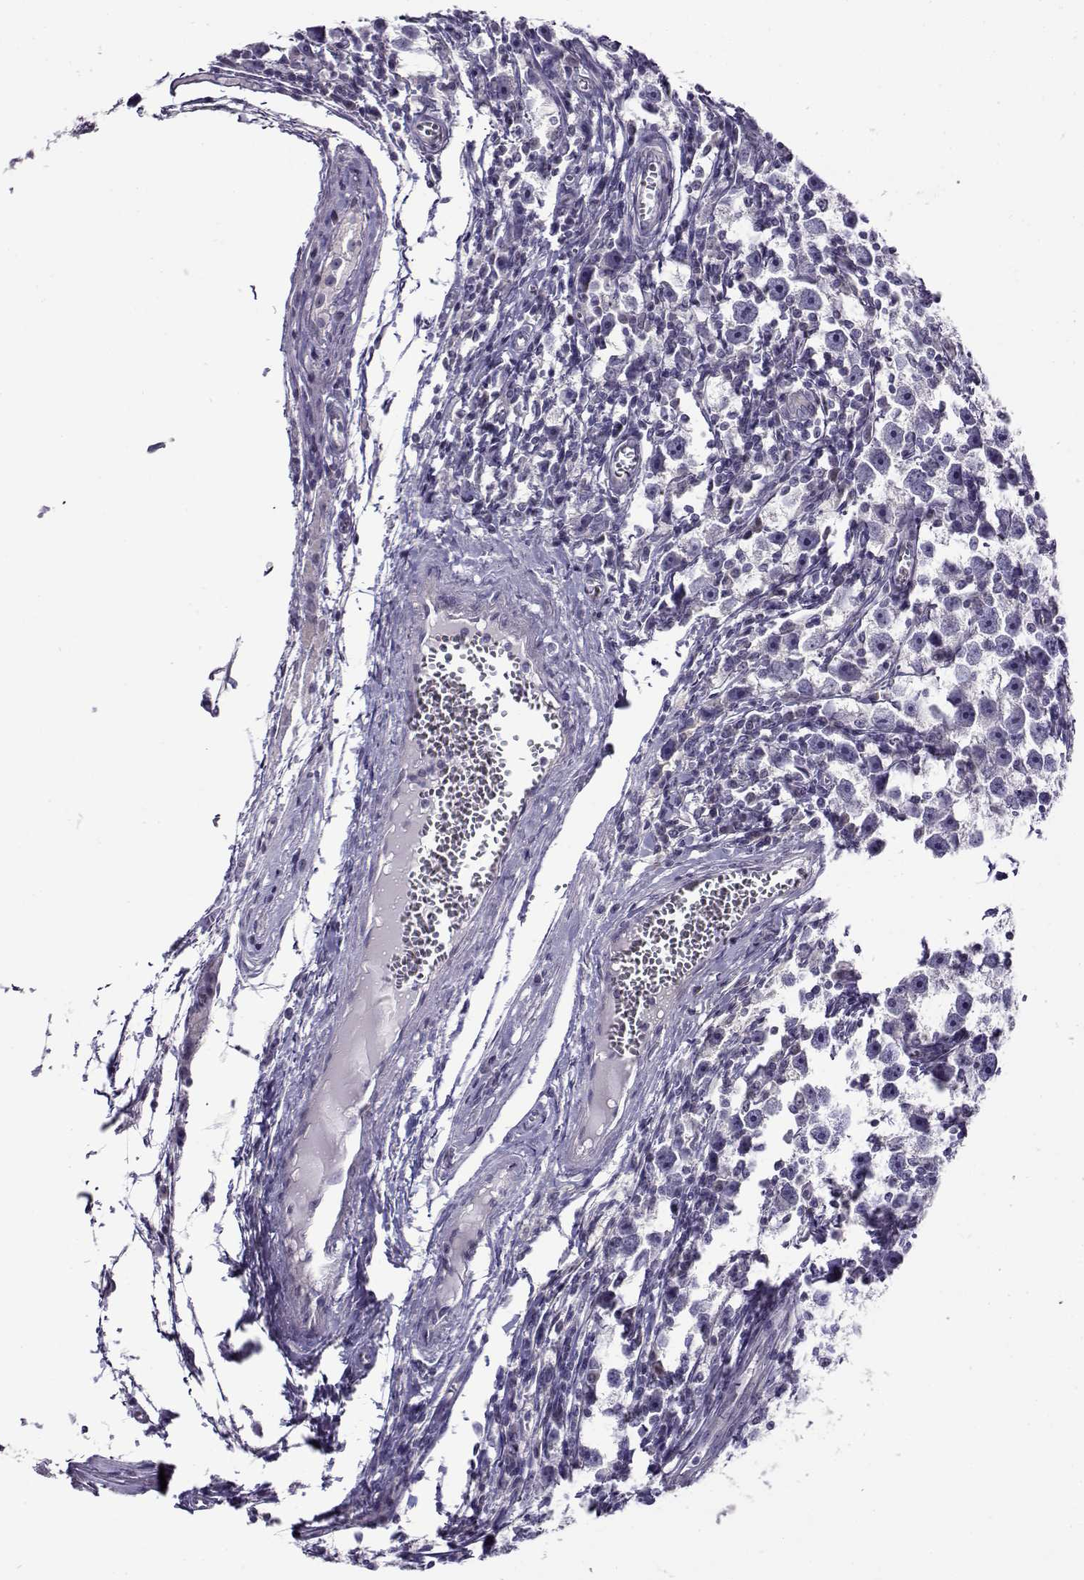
{"staining": {"intensity": "negative", "quantity": "none", "location": "none"}, "tissue": "testis cancer", "cell_type": "Tumor cells", "image_type": "cancer", "snomed": [{"axis": "morphology", "description": "Seminoma, NOS"}, {"axis": "topography", "description": "Testis"}], "caption": "The photomicrograph reveals no staining of tumor cells in testis cancer (seminoma).", "gene": "FEZF1", "patient": {"sex": "male", "age": 30}}